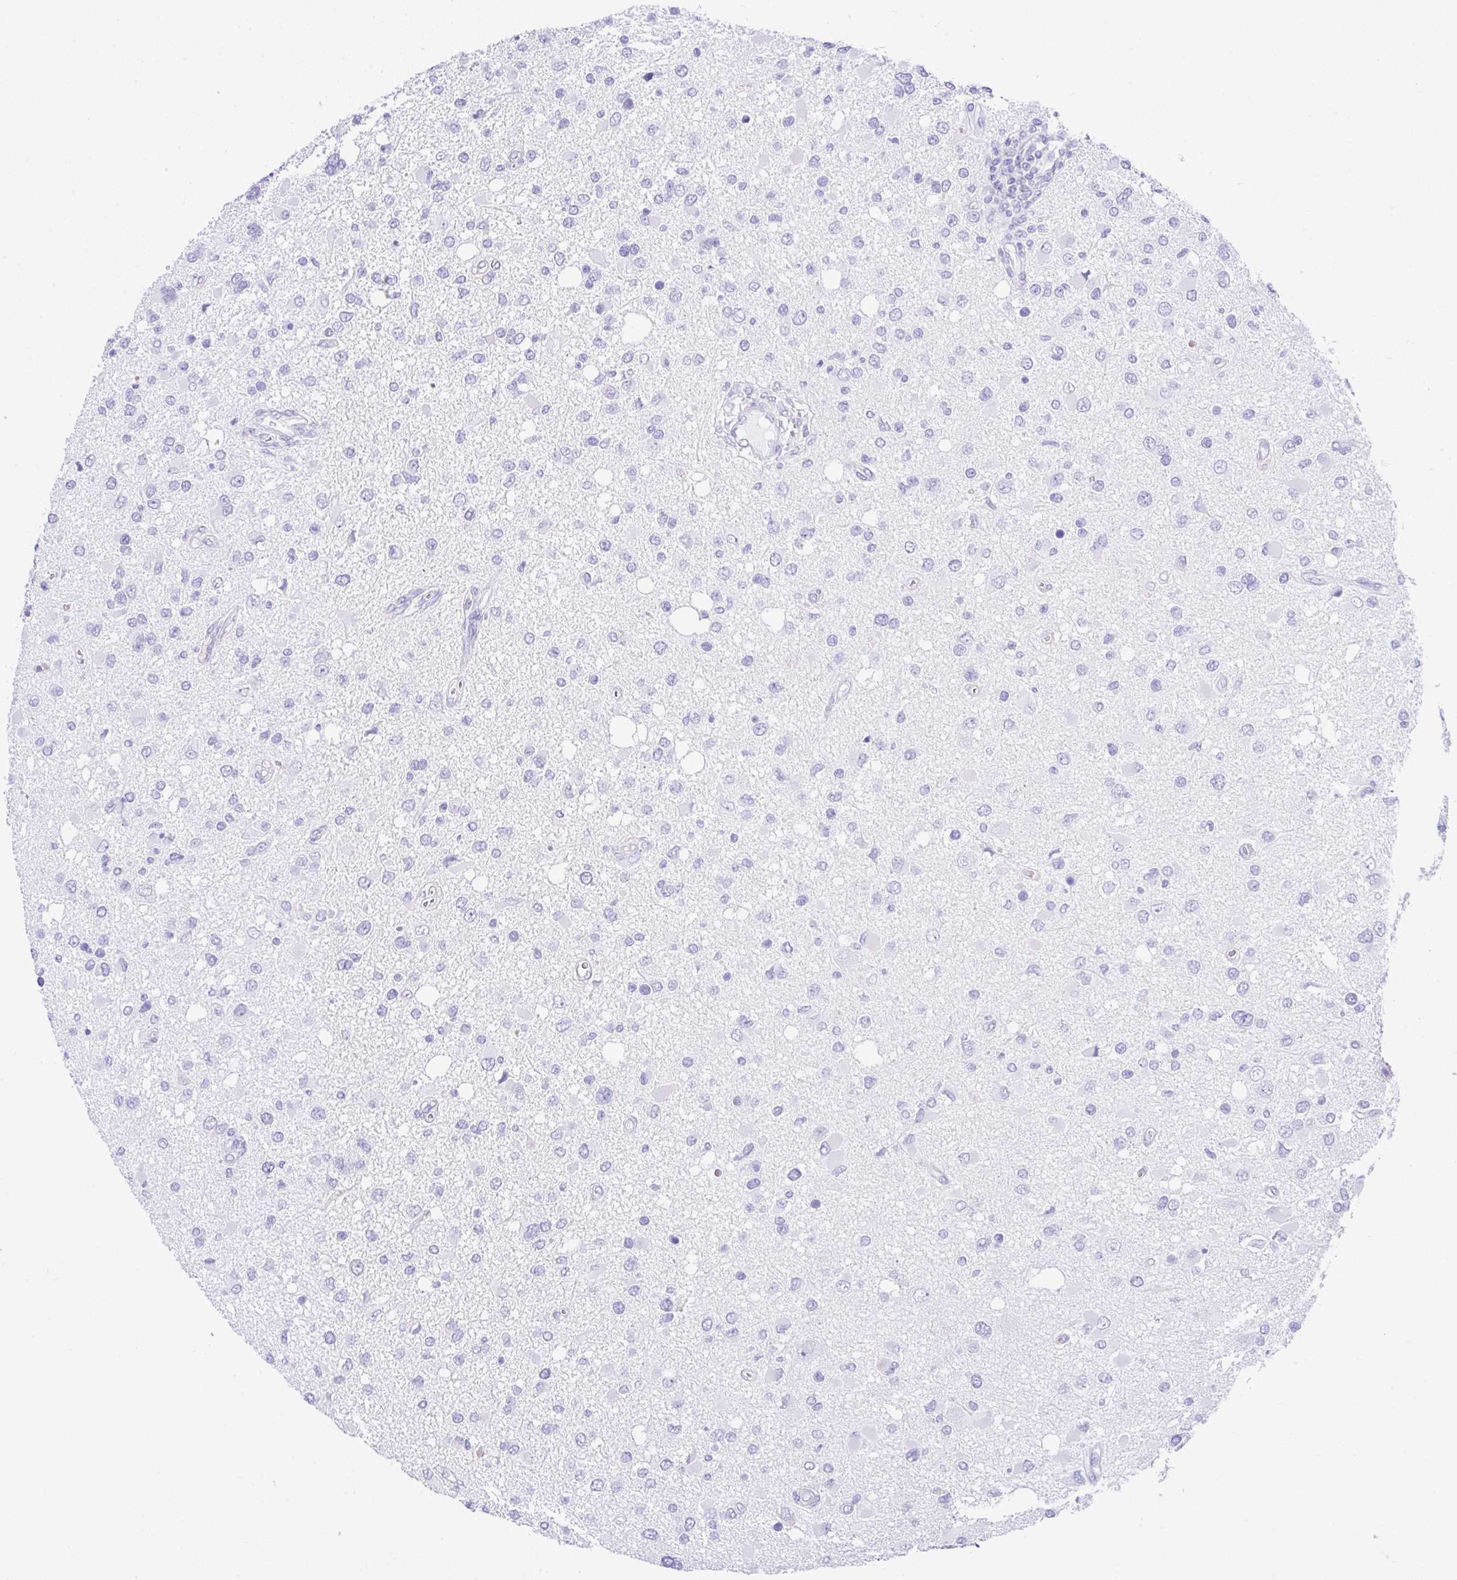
{"staining": {"intensity": "negative", "quantity": "none", "location": "none"}, "tissue": "glioma", "cell_type": "Tumor cells", "image_type": "cancer", "snomed": [{"axis": "morphology", "description": "Glioma, malignant, High grade"}, {"axis": "topography", "description": "Brain"}], "caption": "IHC of human malignant glioma (high-grade) reveals no staining in tumor cells.", "gene": "RRM2", "patient": {"sex": "male", "age": 53}}